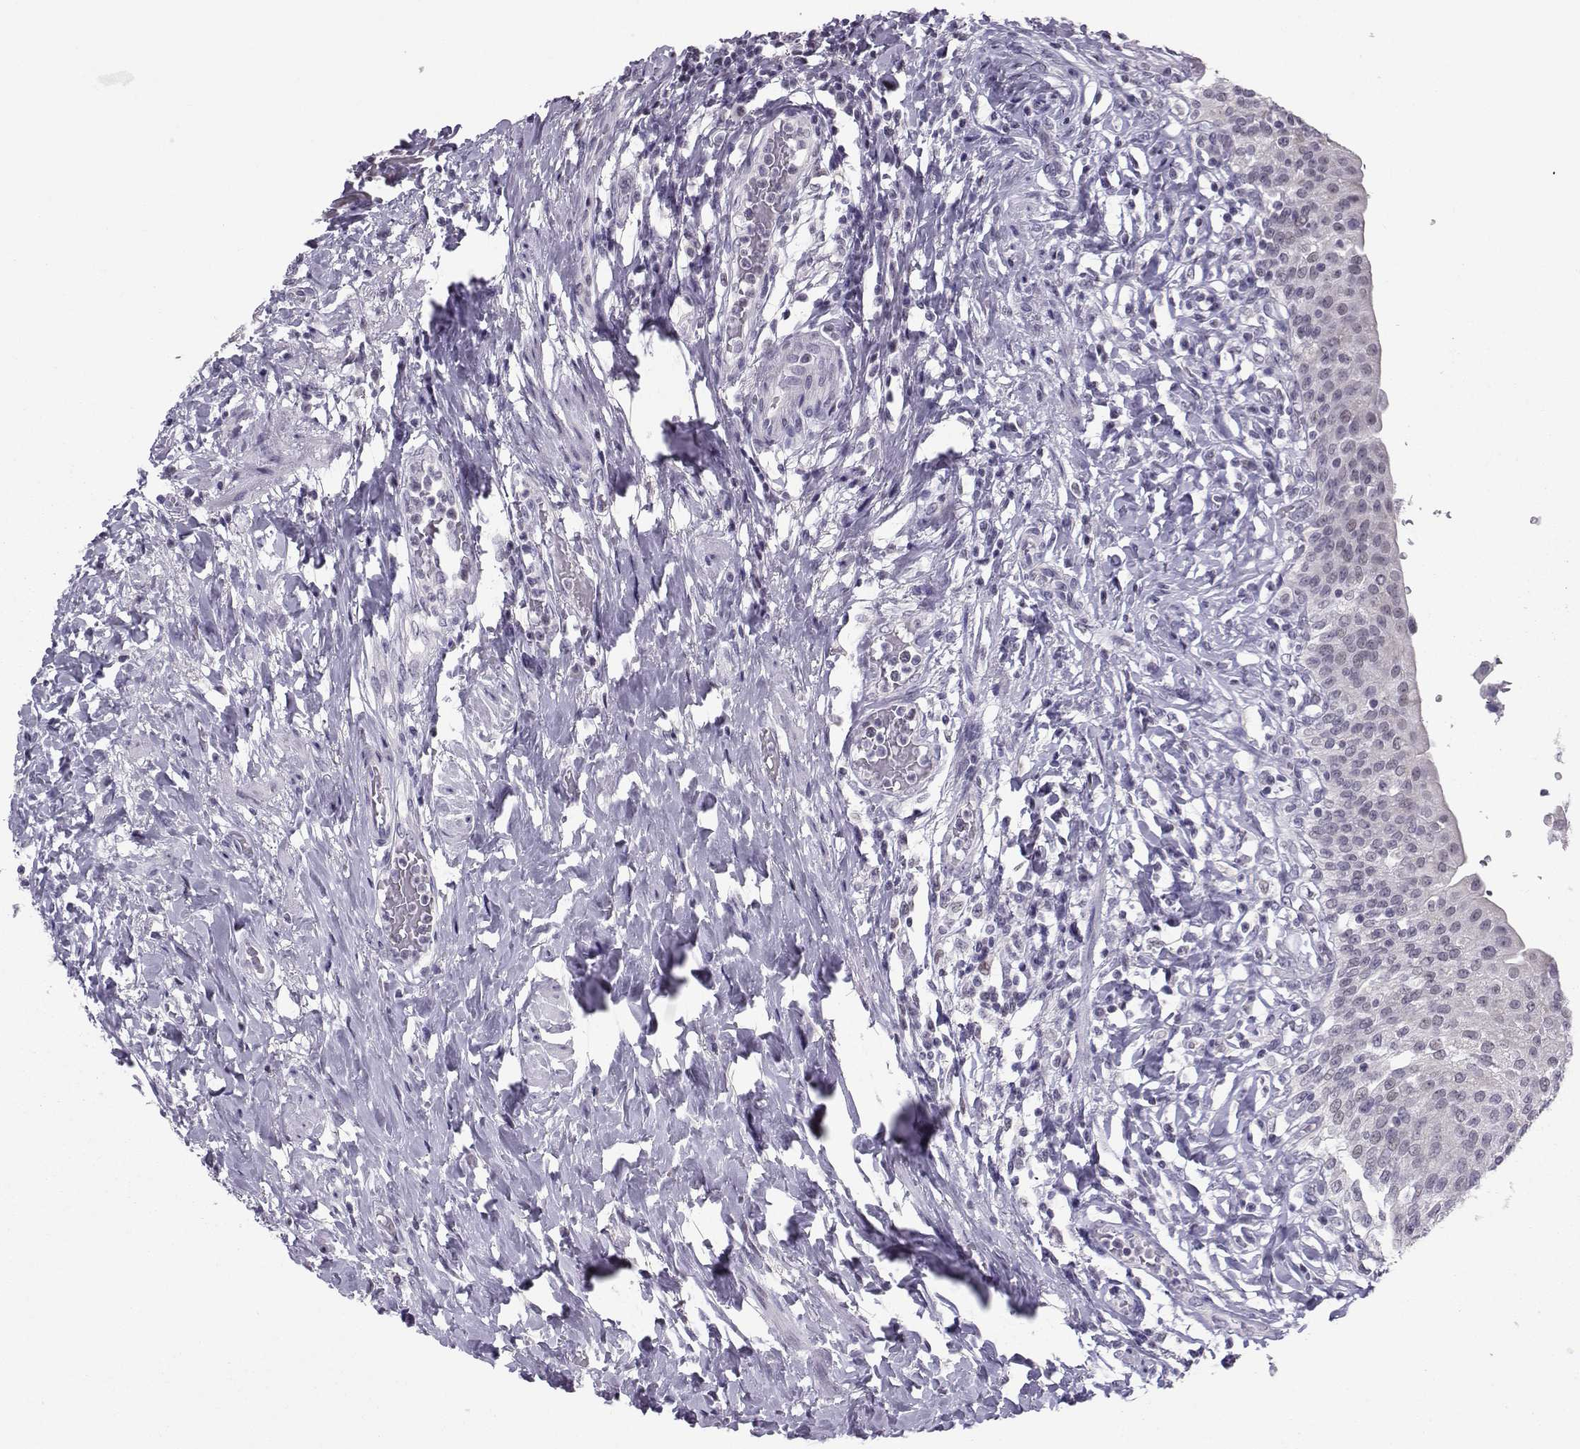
{"staining": {"intensity": "negative", "quantity": "none", "location": "none"}, "tissue": "urinary bladder", "cell_type": "Urothelial cells", "image_type": "normal", "snomed": [{"axis": "morphology", "description": "Normal tissue, NOS"}, {"axis": "morphology", "description": "Inflammation, NOS"}, {"axis": "topography", "description": "Urinary bladder"}], "caption": "High magnification brightfield microscopy of unremarkable urinary bladder stained with DAB (brown) and counterstained with hematoxylin (blue): urothelial cells show no significant expression.", "gene": "DNAAF1", "patient": {"sex": "male", "age": 64}}